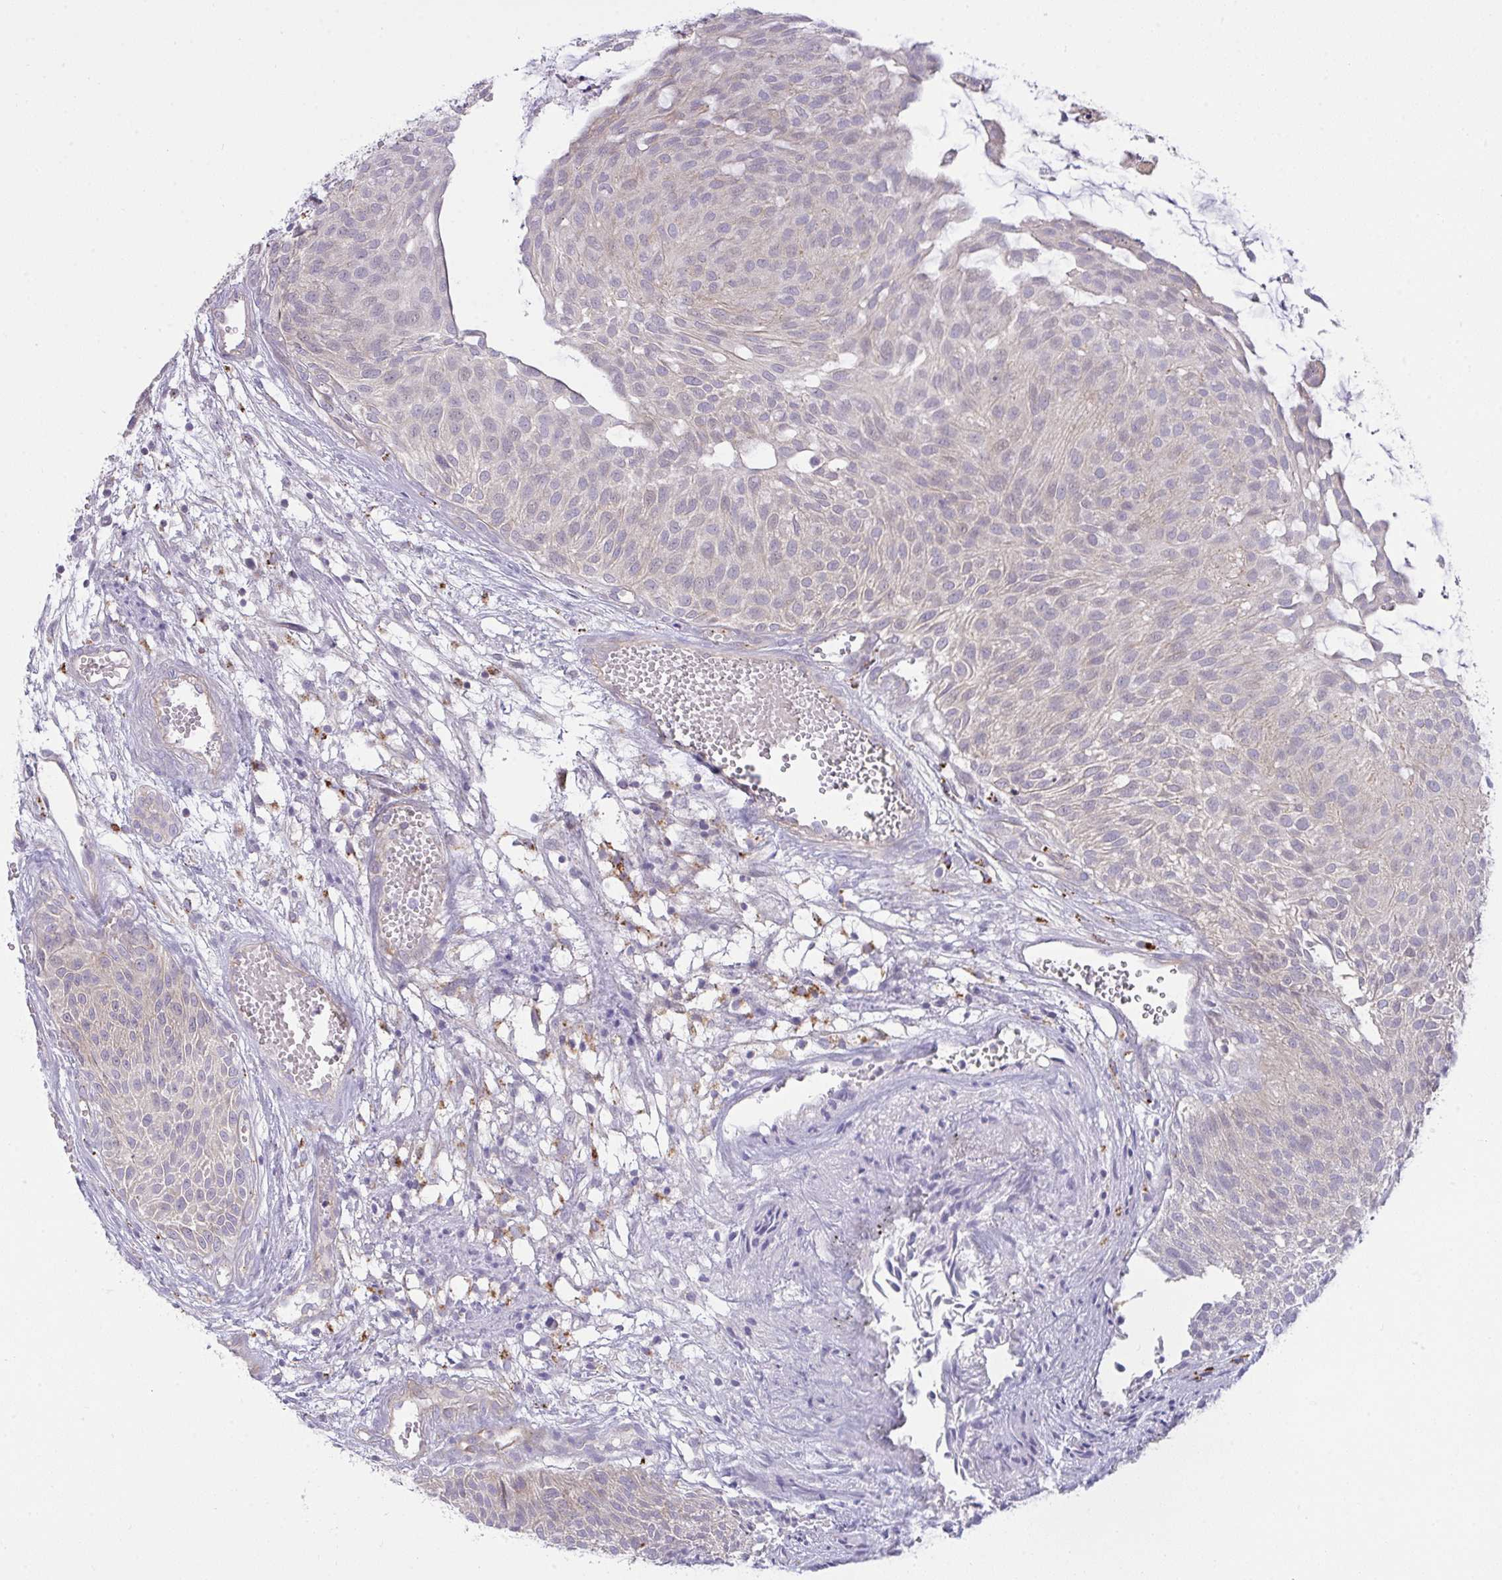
{"staining": {"intensity": "negative", "quantity": "none", "location": "none"}, "tissue": "urothelial cancer", "cell_type": "Tumor cells", "image_type": "cancer", "snomed": [{"axis": "morphology", "description": "Urothelial carcinoma, NOS"}, {"axis": "topography", "description": "Urinary bladder"}], "caption": "Immunohistochemistry image of neoplastic tissue: transitional cell carcinoma stained with DAB (3,3'-diaminobenzidine) exhibits no significant protein positivity in tumor cells. (Immunohistochemistry, brightfield microscopy, high magnification).", "gene": "HOXD12", "patient": {"sex": "male", "age": 84}}